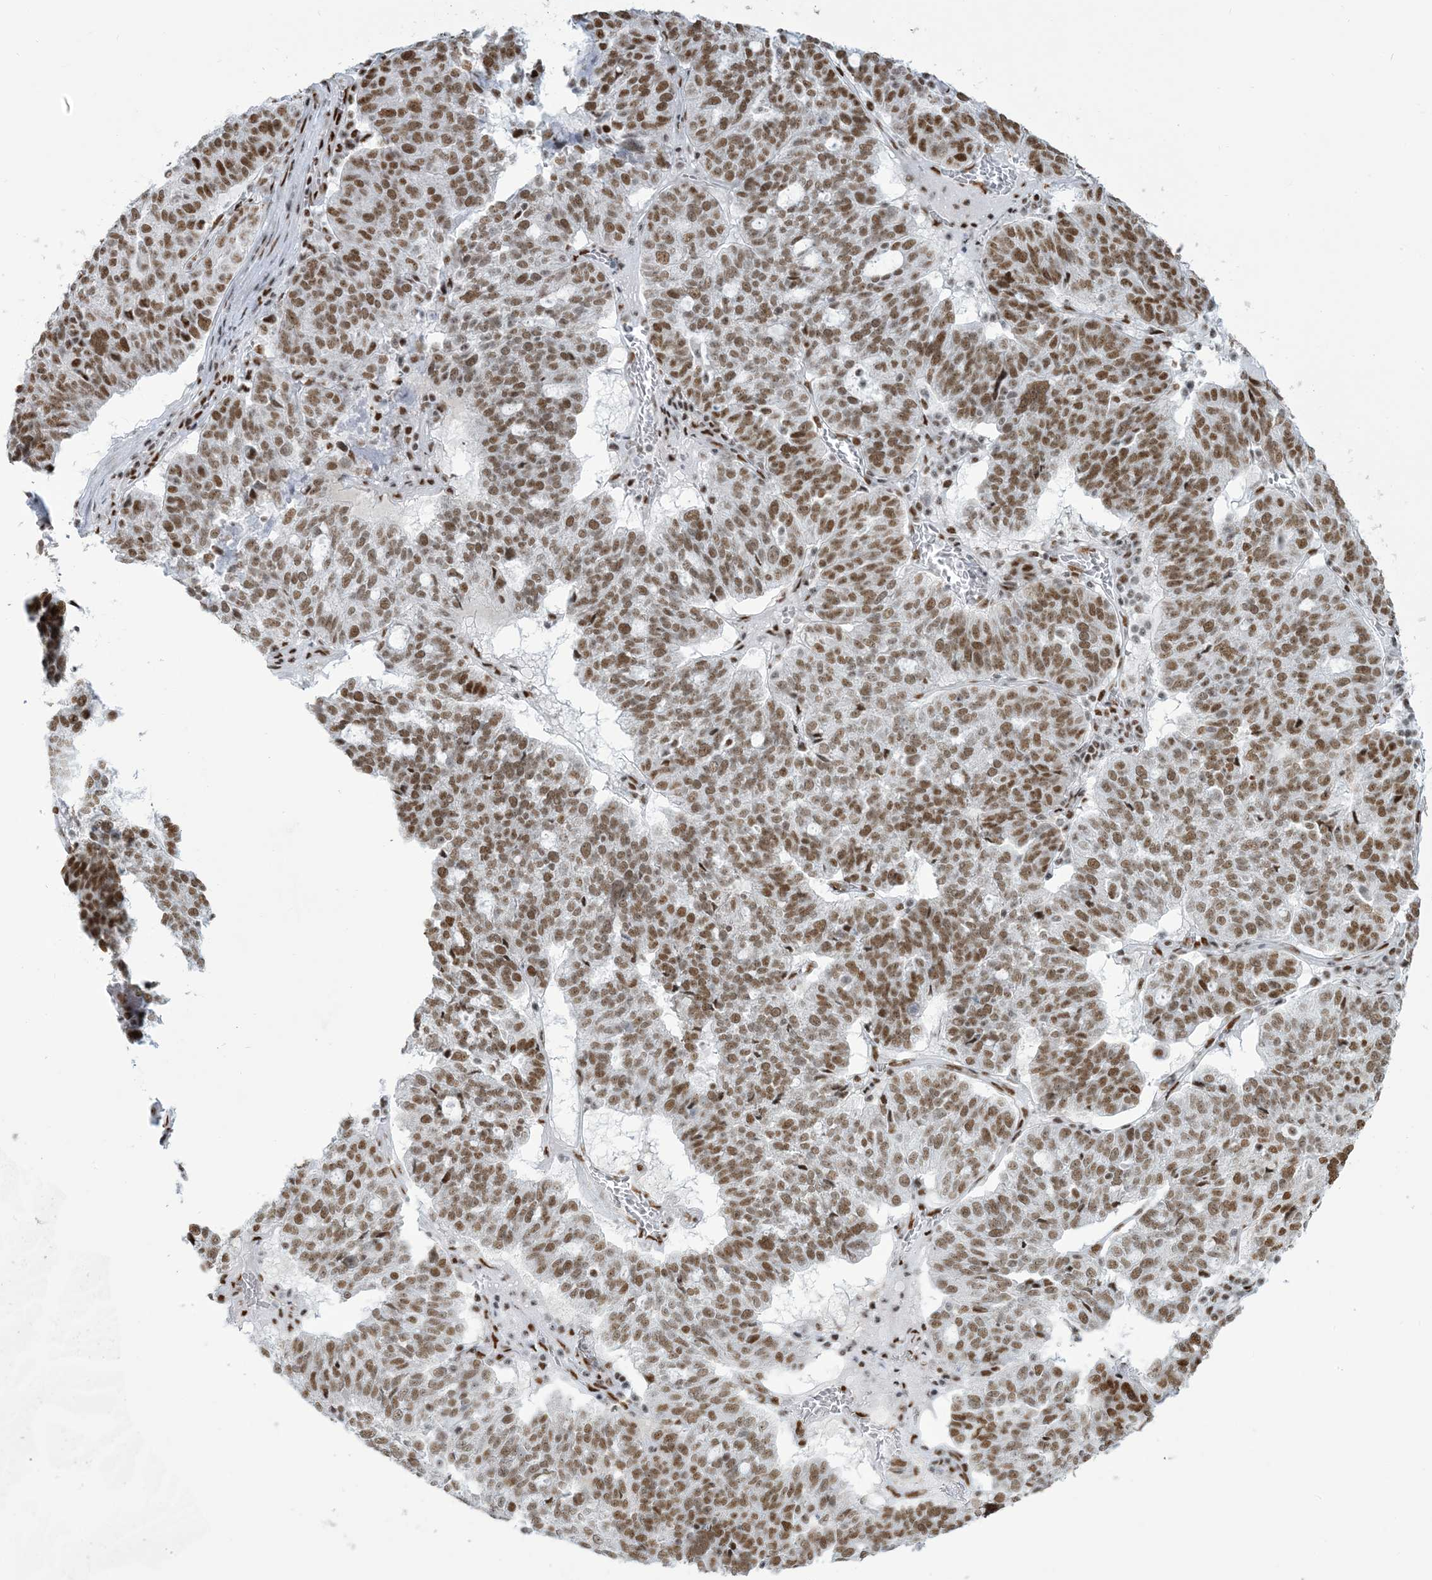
{"staining": {"intensity": "moderate", "quantity": ">75%", "location": "nuclear"}, "tissue": "ovarian cancer", "cell_type": "Tumor cells", "image_type": "cancer", "snomed": [{"axis": "morphology", "description": "Cystadenocarcinoma, serous, NOS"}, {"axis": "topography", "description": "Ovary"}], "caption": "Serous cystadenocarcinoma (ovarian) was stained to show a protein in brown. There is medium levels of moderate nuclear expression in approximately >75% of tumor cells.", "gene": "STAG1", "patient": {"sex": "female", "age": 59}}